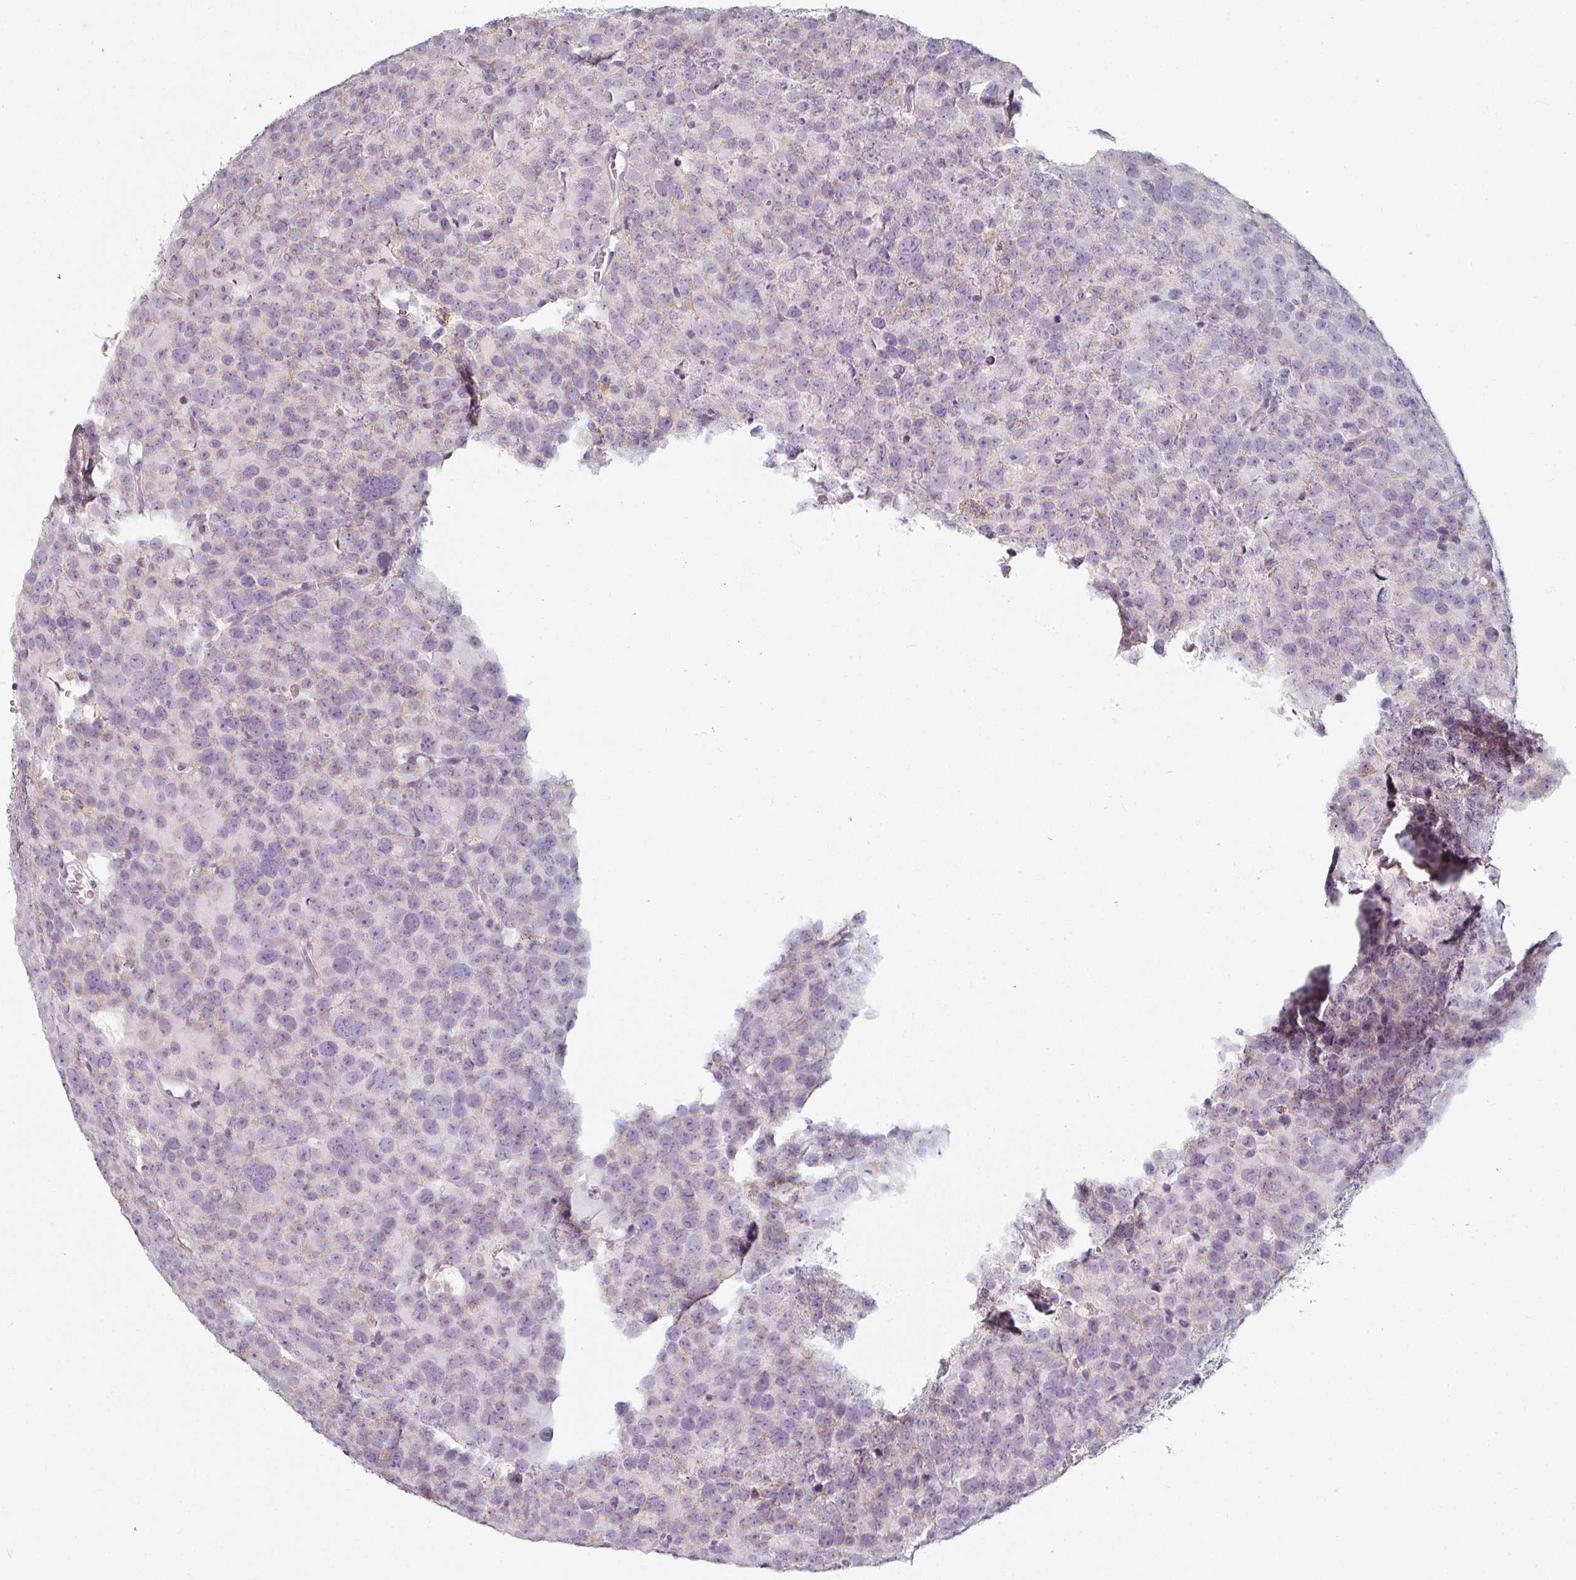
{"staining": {"intensity": "negative", "quantity": "none", "location": "none"}, "tissue": "testis cancer", "cell_type": "Tumor cells", "image_type": "cancer", "snomed": [{"axis": "morphology", "description": "Seminoma, NOS"}, {"axis": "topography", "description": "Testis"}], "caption": "DAB (3,3'-diaminobenzidine) immunohistochemical staining of testis seminoma shows no significant expression in tumor cells.", "gene": "CAP2", "patient": {"sex": "male", "age": 71}}